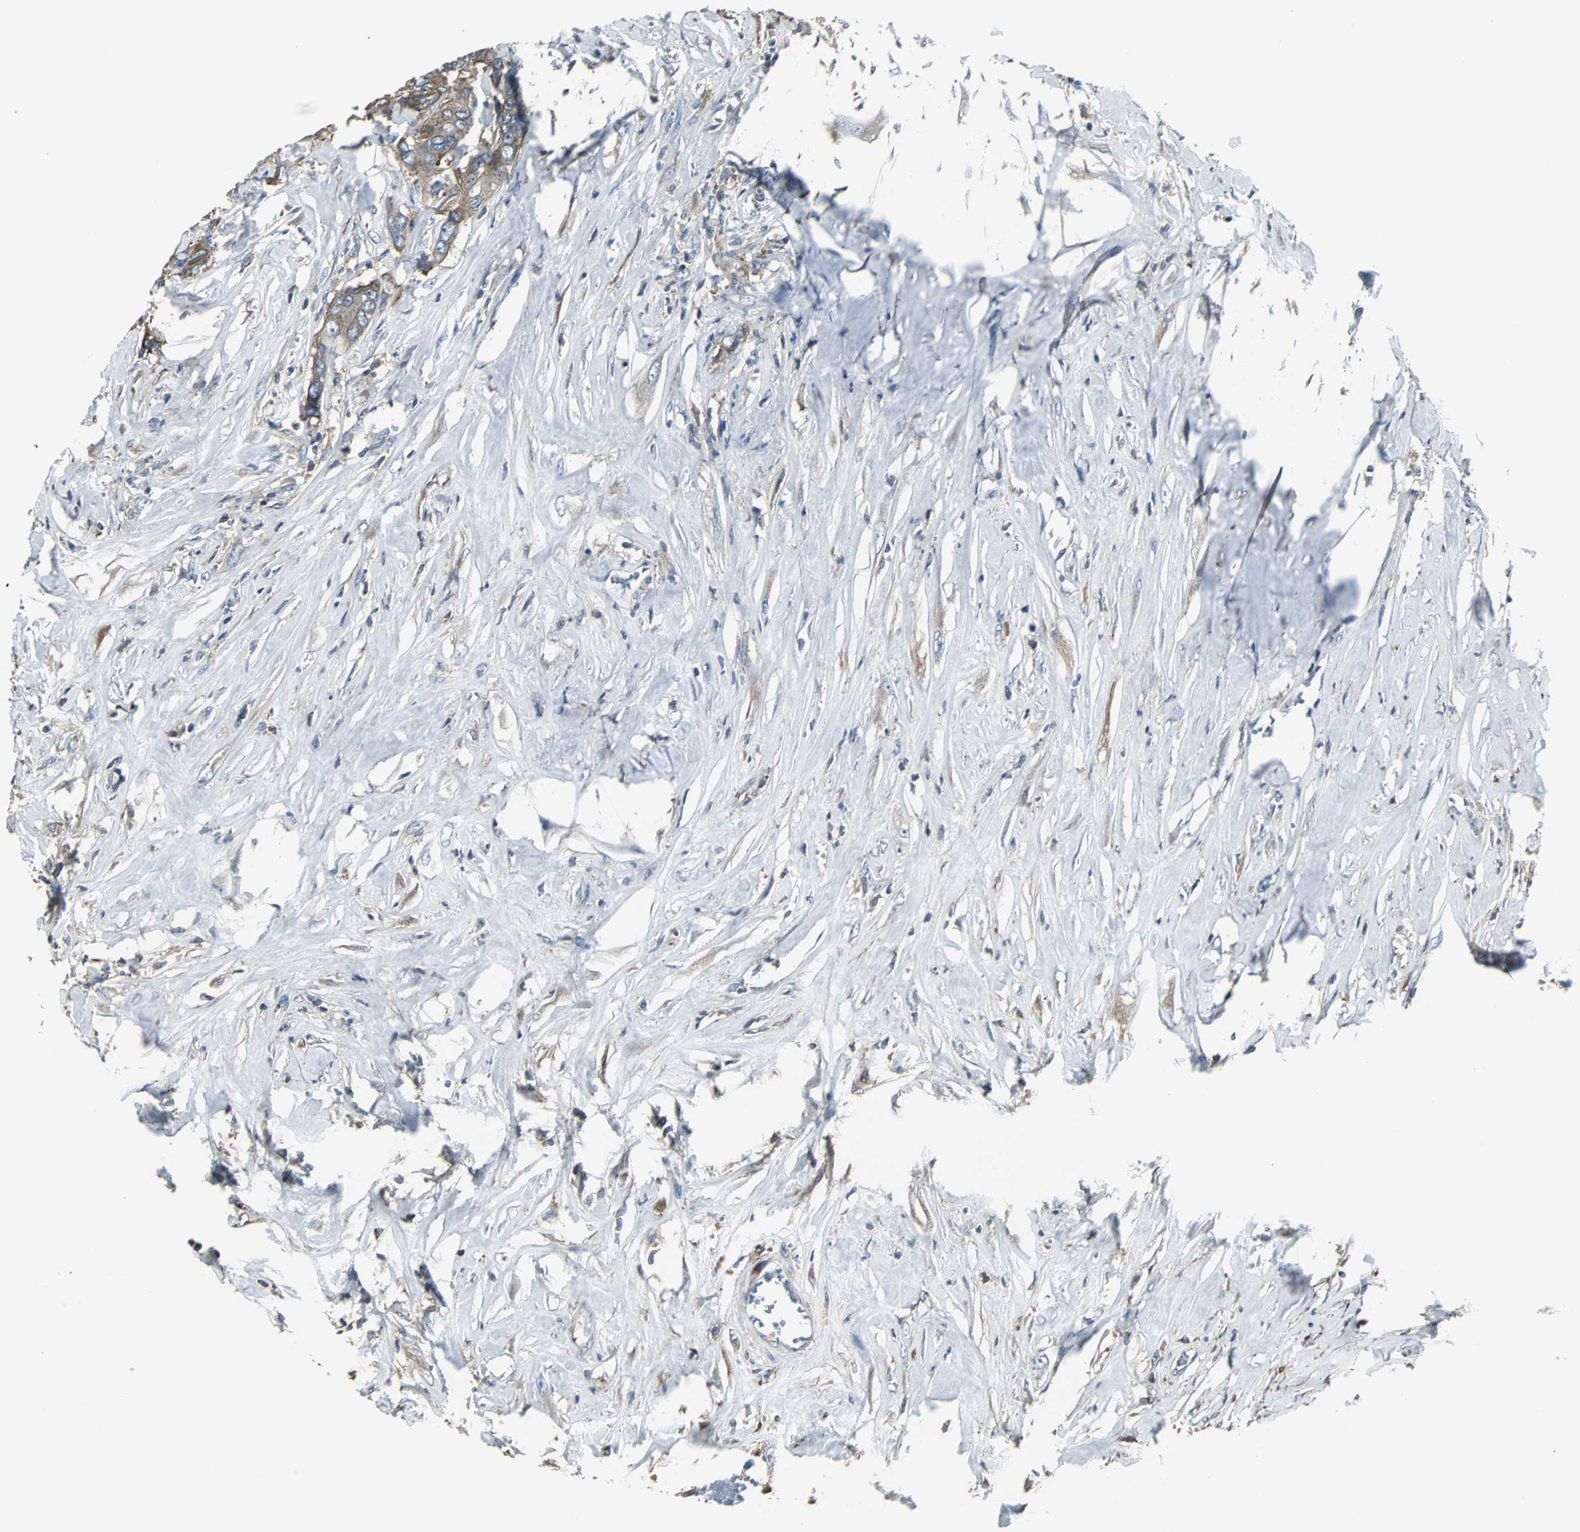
{"staining": {"intensity": "moderate", "quantity": ">75%", "location": "cytoplasmic/membranous"}, "tissue": "colorectal cancer", "cell_type": "Tumor cells", "image_type": "cancer", "snomed": [{"axis": "morphology", "description": "Adenocarcinoma, NOS"}, {"axis": "topography", "description": "Rectum"}], "caption": "This is a photomicrograph of IHC staining of colorectal adenocarcinoma, which shows moderate positivity in the cytoplasmic/membranous of tumor cells.", "gene": "LRRFIP1", "patient": {"sex": "male", "age": 55}}